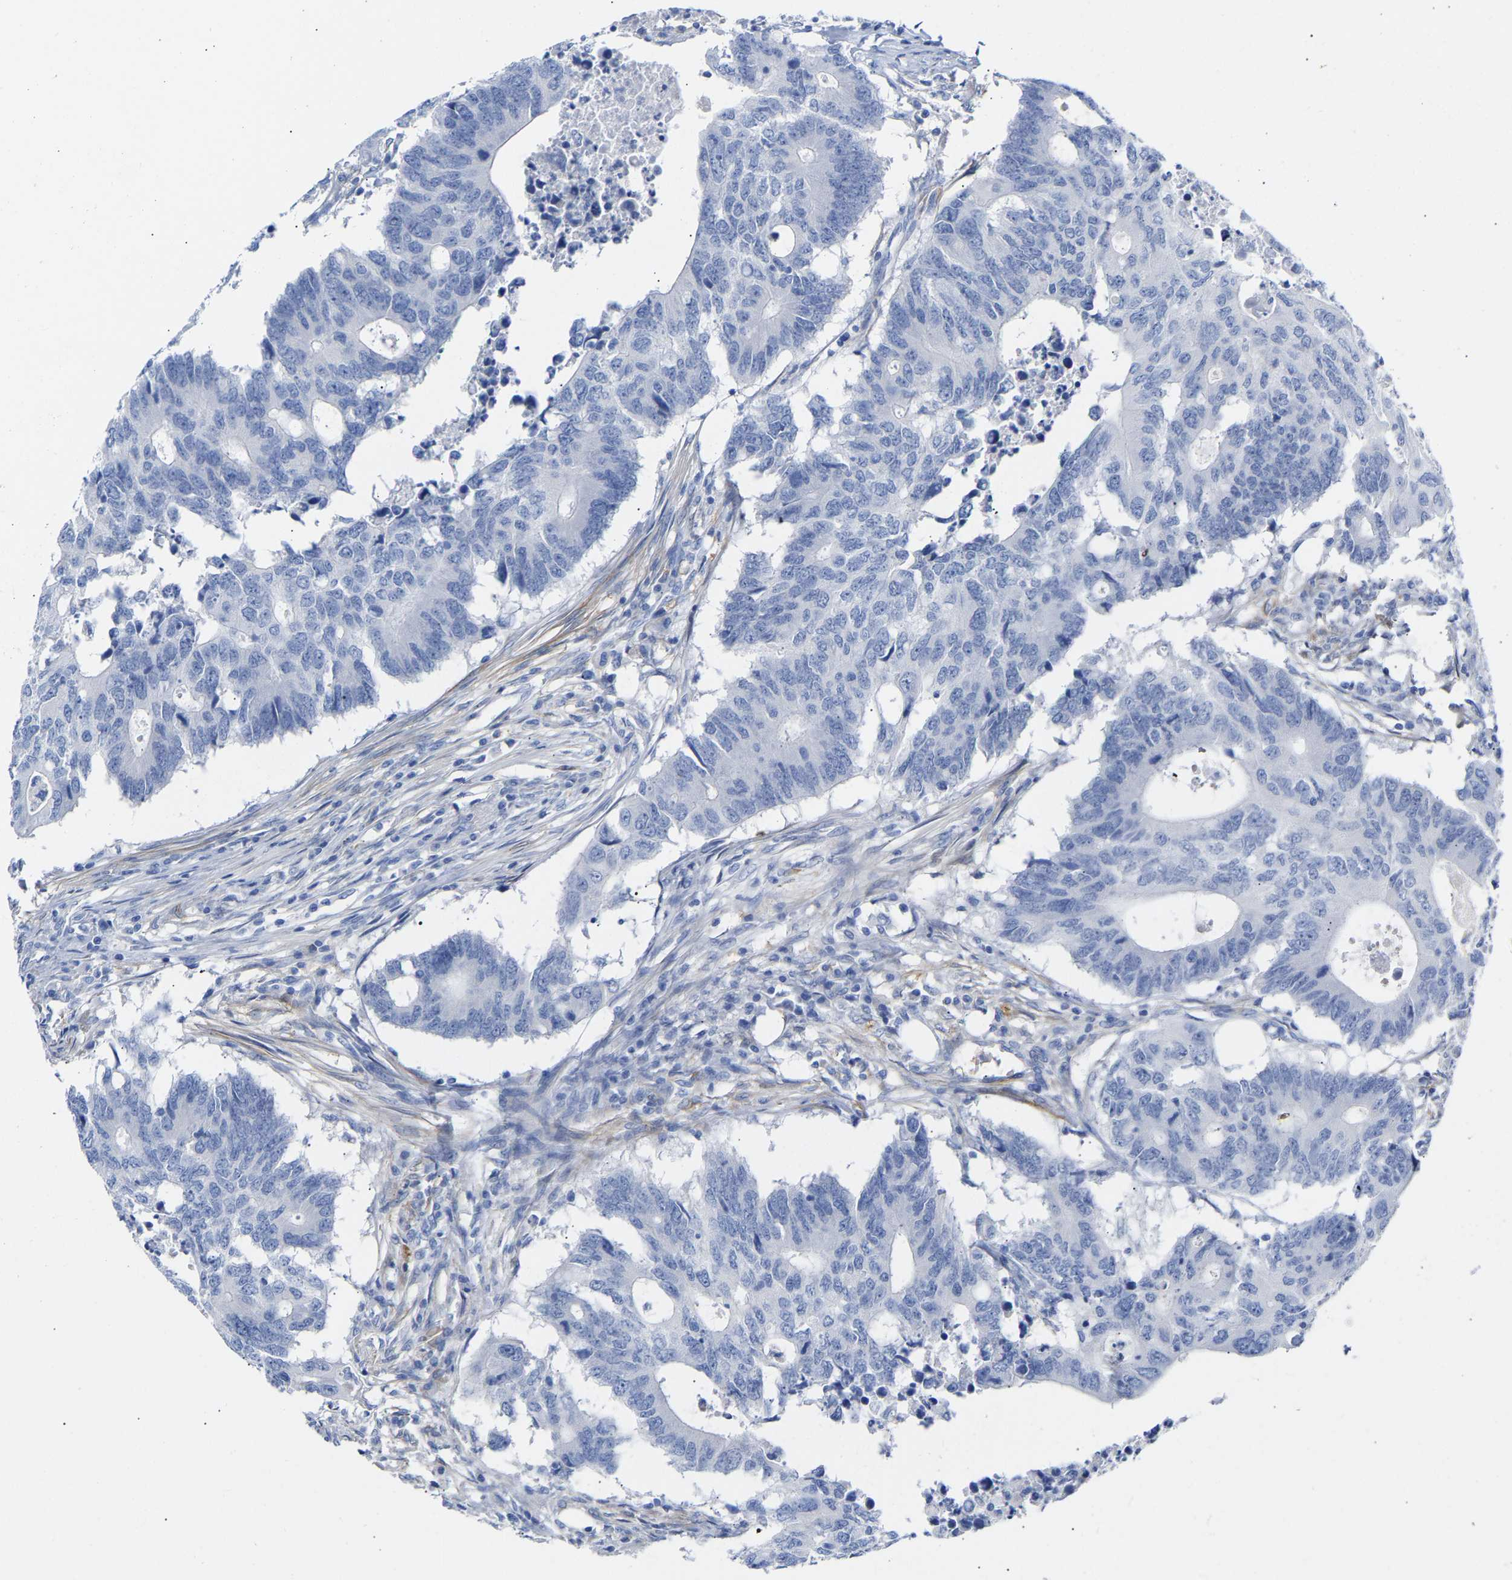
{"staining": {"intensity": "negative", "quantity": "none", "location": "none"}, "tissue": "colorectal cancer", "cell_type": "Tumor cells", "image_type": "cancer", "snomed": [{"axis": "morphology", "description": "Adenocarcinoma, NOS"}, {"axis": "topography", "description": "Colon"}], "caption": "High power microscopy photomicrograph of an immunohistochemistry histopathology image of colorectal adenocarcinoma, revealing no significant staining in tumor cells.", "gene": "AMPH", "patient": {"sex": "male", "age": 71}}